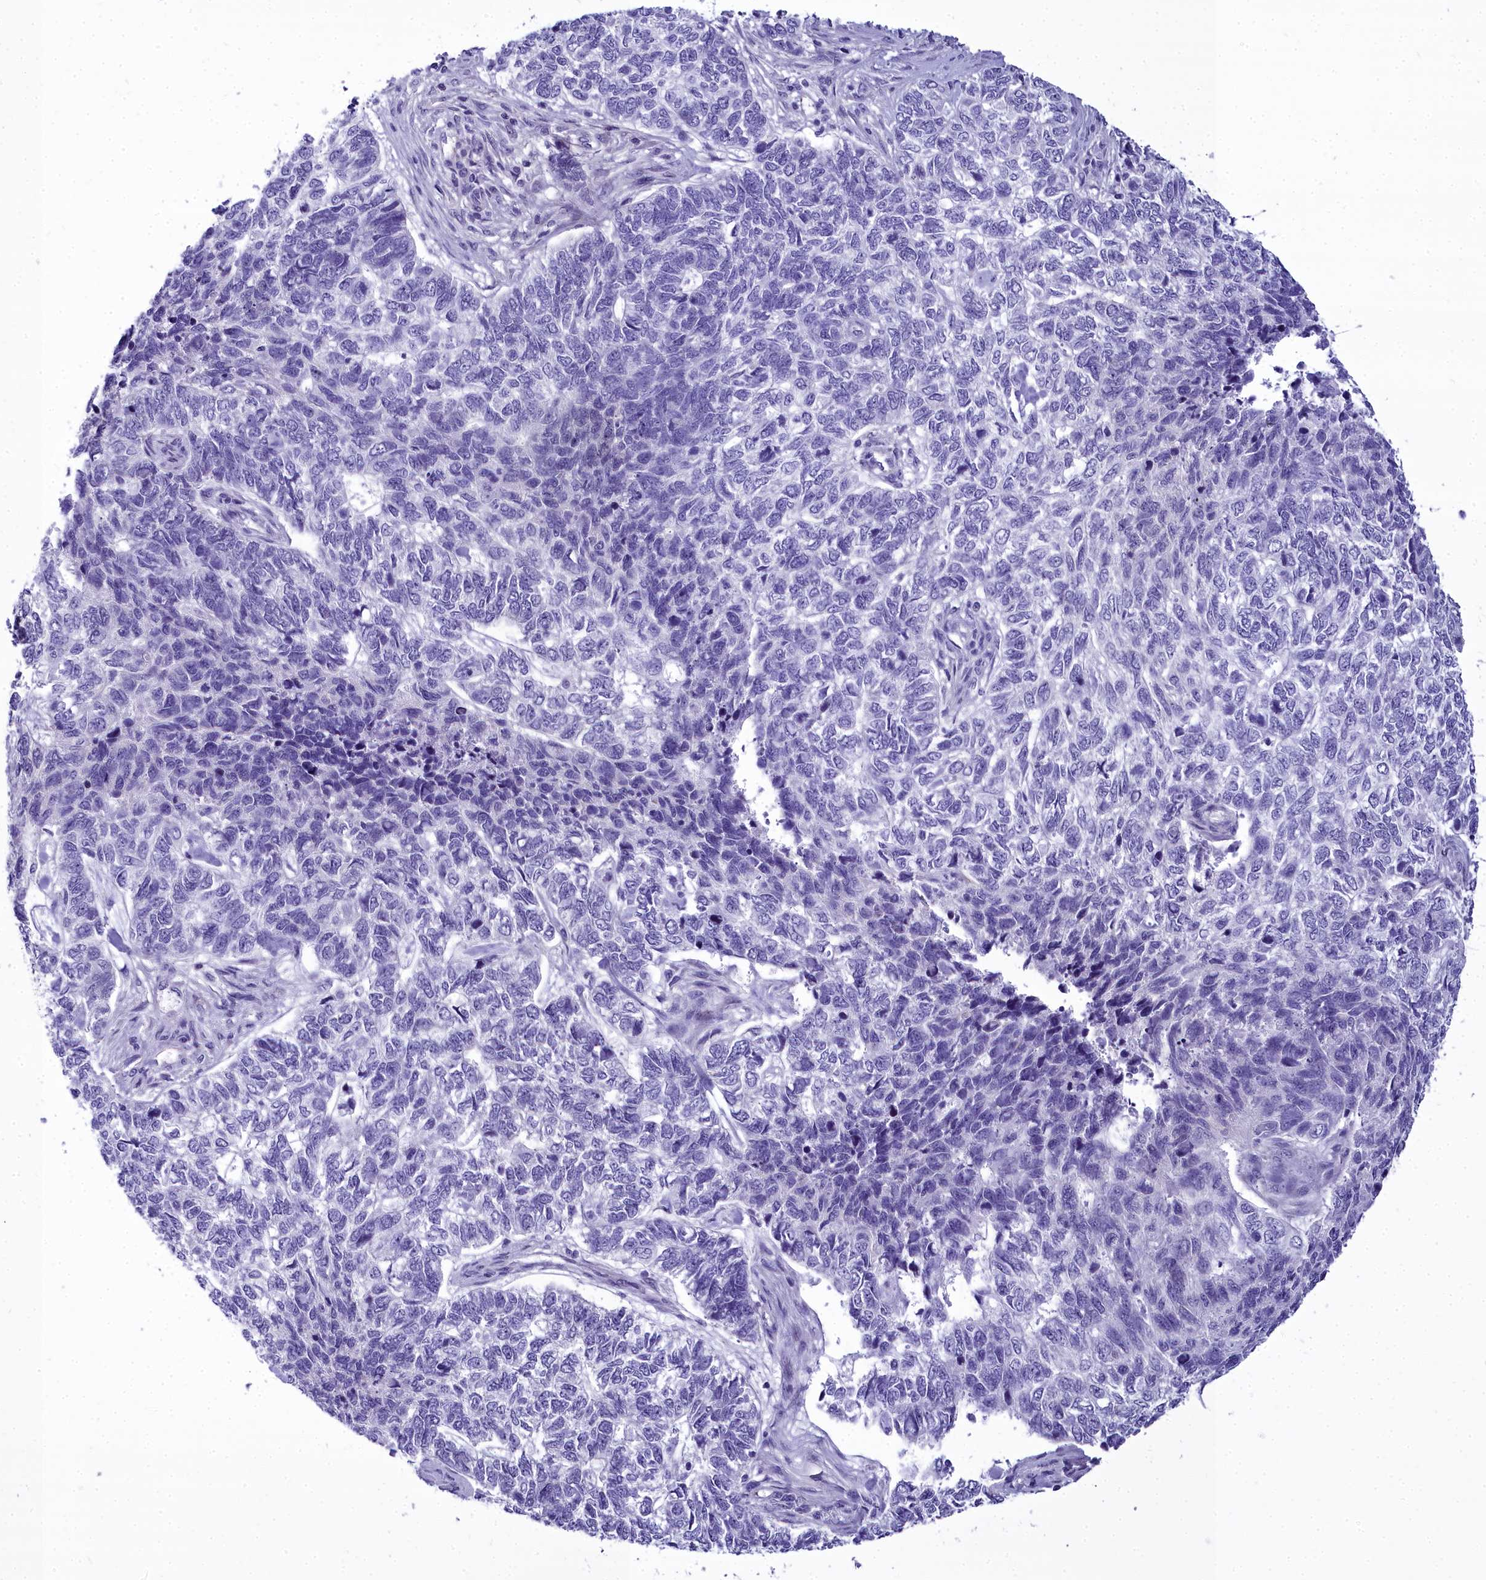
{"staining": {"intensity": "negative", "quantity": "none", "location": "none"}, "tissue": "skin cancer", "cell_type": "Tumor cells", "image_type": "cancer", "snomed": [{"axis": "morphology", "description": "Basal cell carcinoma"}, {"axis": "topography", "description": "Skin"}], "caption": "Immunohistochemistry of human basal cell carcinoma (skin) displays no positivity in tumor cells.", "gene": "TIMM22", "patient": {"sex": "female", "age": 65}}